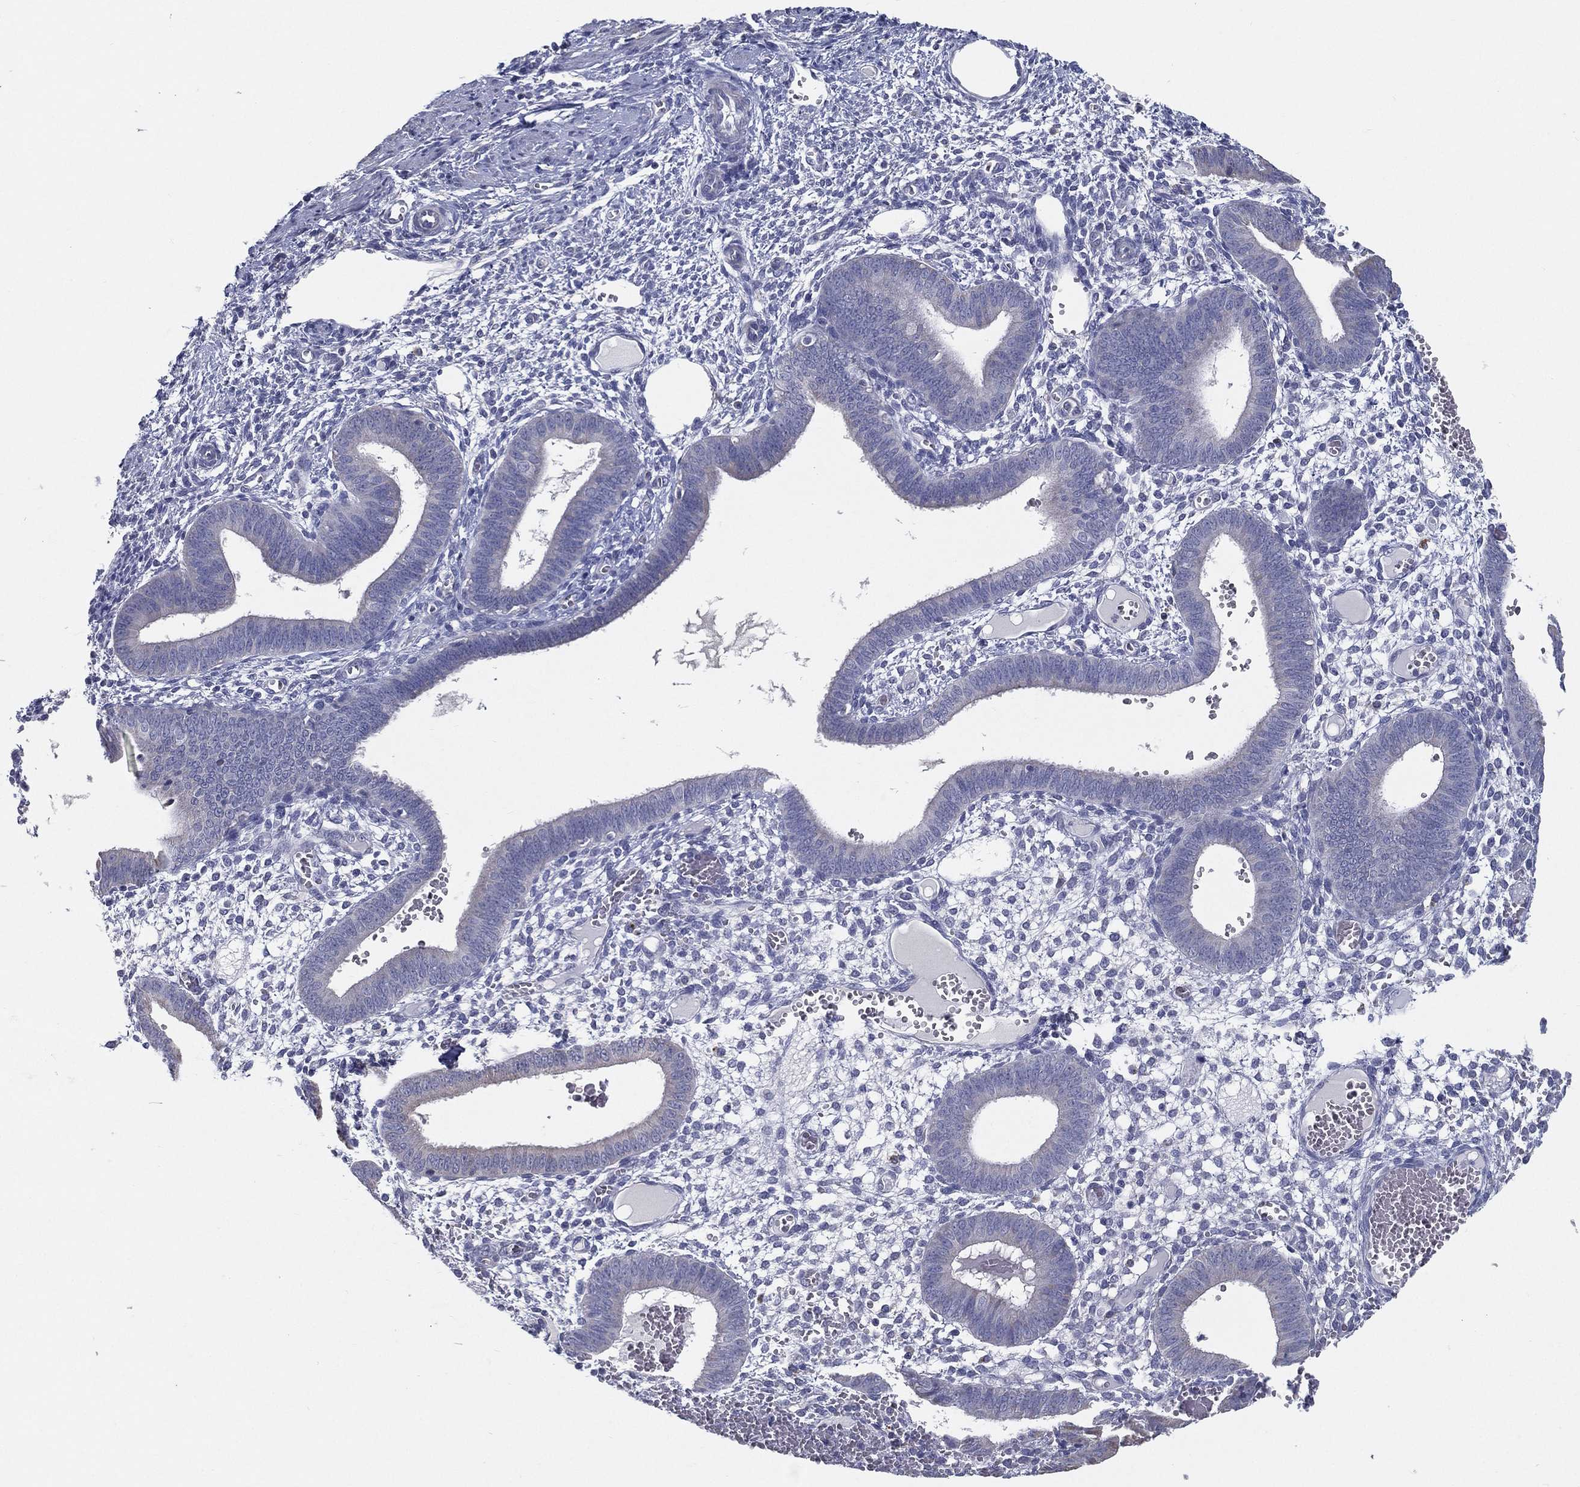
{"staining": {"intensity": "negative", "quantity": "none", "location": "none"}, "tissue": "endometrium", "cell_type": "Cells in endometrial stroma", "image_type": "normal", "snomed": [{"axis": "morphology", "description": "Normal tissue, NOS"}, {"axis": "topography", "description": "Endometrium"}], "caption": "A high-resolution photomicrograph shows immunohistochemistry (IHC) staining of benign endometrium, which shows no significant expression in cells in endometrial stroma.", "gene": "PCSK1", "patient": {"sex": "female", "age": 42}}